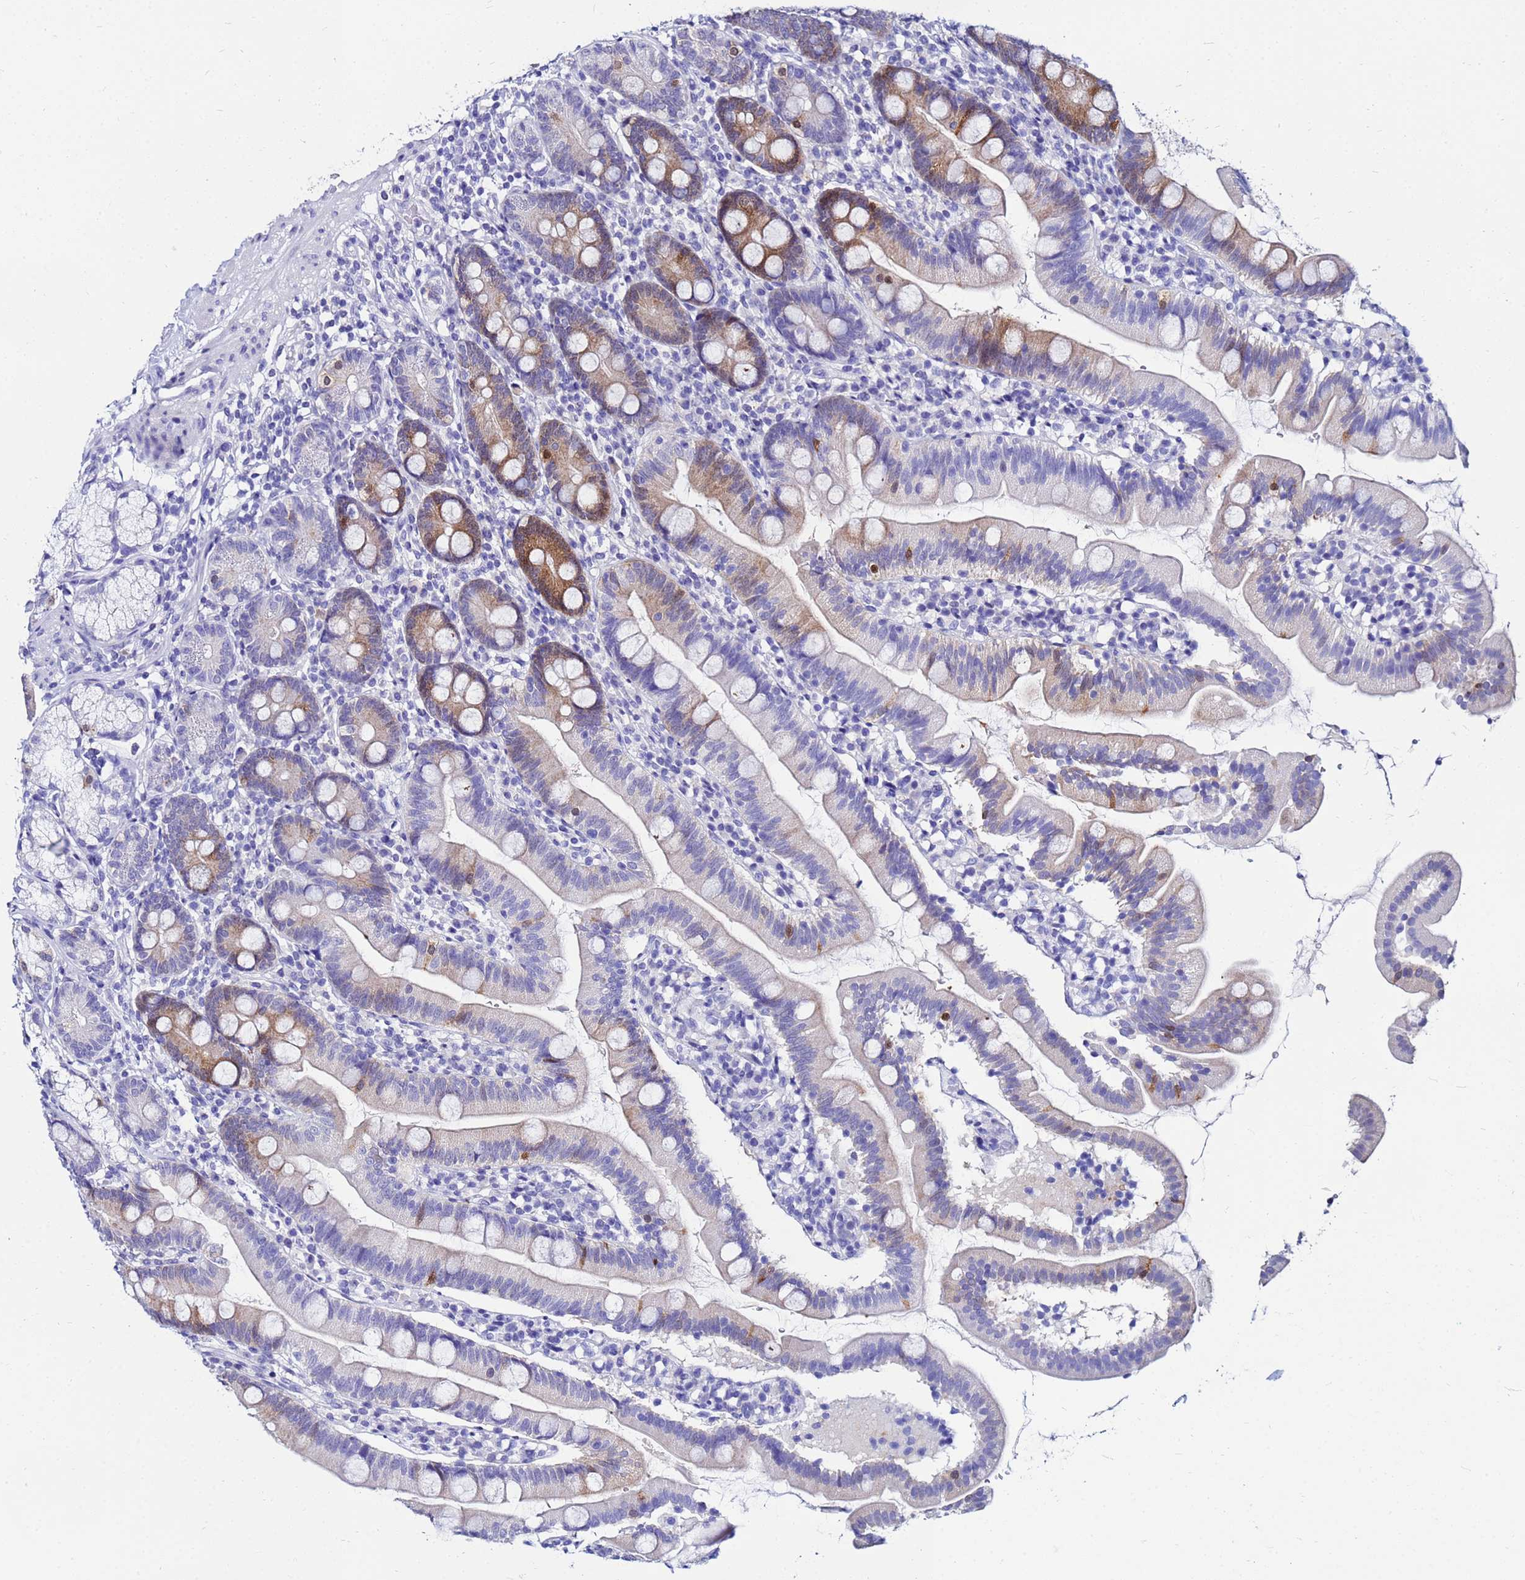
{"staining": {"intensity": "moderate", "quantity": "<25%", "location": "cytoplasmic/membranous"}, "tissue": "duodenum", "cell_type": "Glandular cells", "image_type": "normal", "snomed": [{"axis": "morphology", "description": "Normal tissue, NOS"}, {"axis": "topography", "description": "Duodenum"}], "caption": "An IHC micrograph of benign tissue is shown. Protein staining in brown shows moderate cytoplasmic/membranous positivity in duodenum within glandular cells. Nuclei are stained in blue.", "gene": "PPP1R14C", "patient": {"sex": "female", "age": 67}}